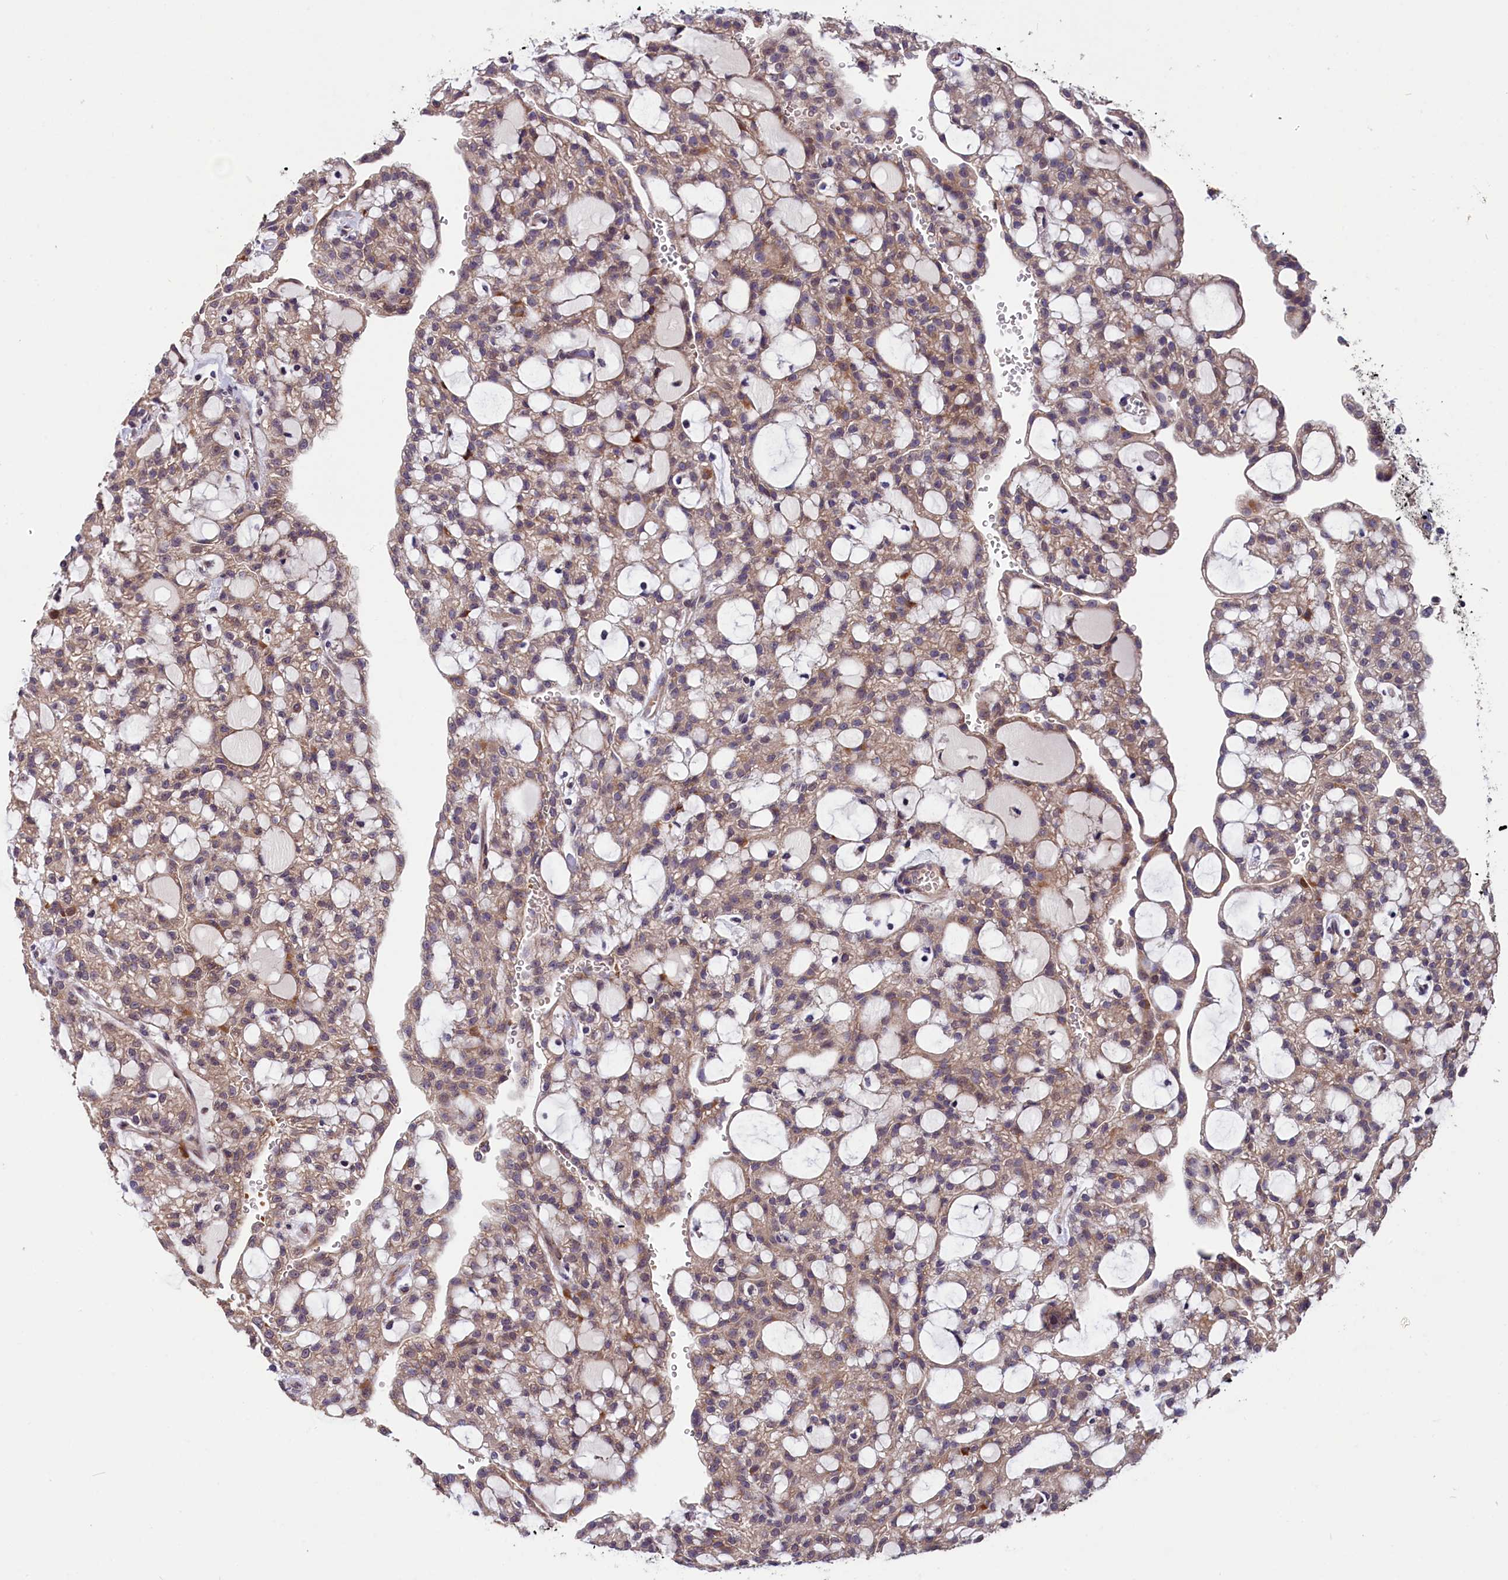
{"staining": {"intensity": "weak", "quantity": ">75%", "location": "cytoplasmic/membranous"}, "tissue": "renal cancer", "cell_type": "Tumor cells", "image_type": "cancer", "snomed": [{"axis": "morphology", "description": "Adenocarcinoma, NOS"}, {"axis": "topography", "description": "Kidney"}], "caption": "Protein staining shows weak cytoplasmic/membranous staining in about >75% of tumor cells in renal cancer (adenocarcinoma). Immunohistochemistry stains the protein in brown and the nuclei are stained blue.", "gene": "SLC39A6", "patient": {"sex": "male", "age": 63}}